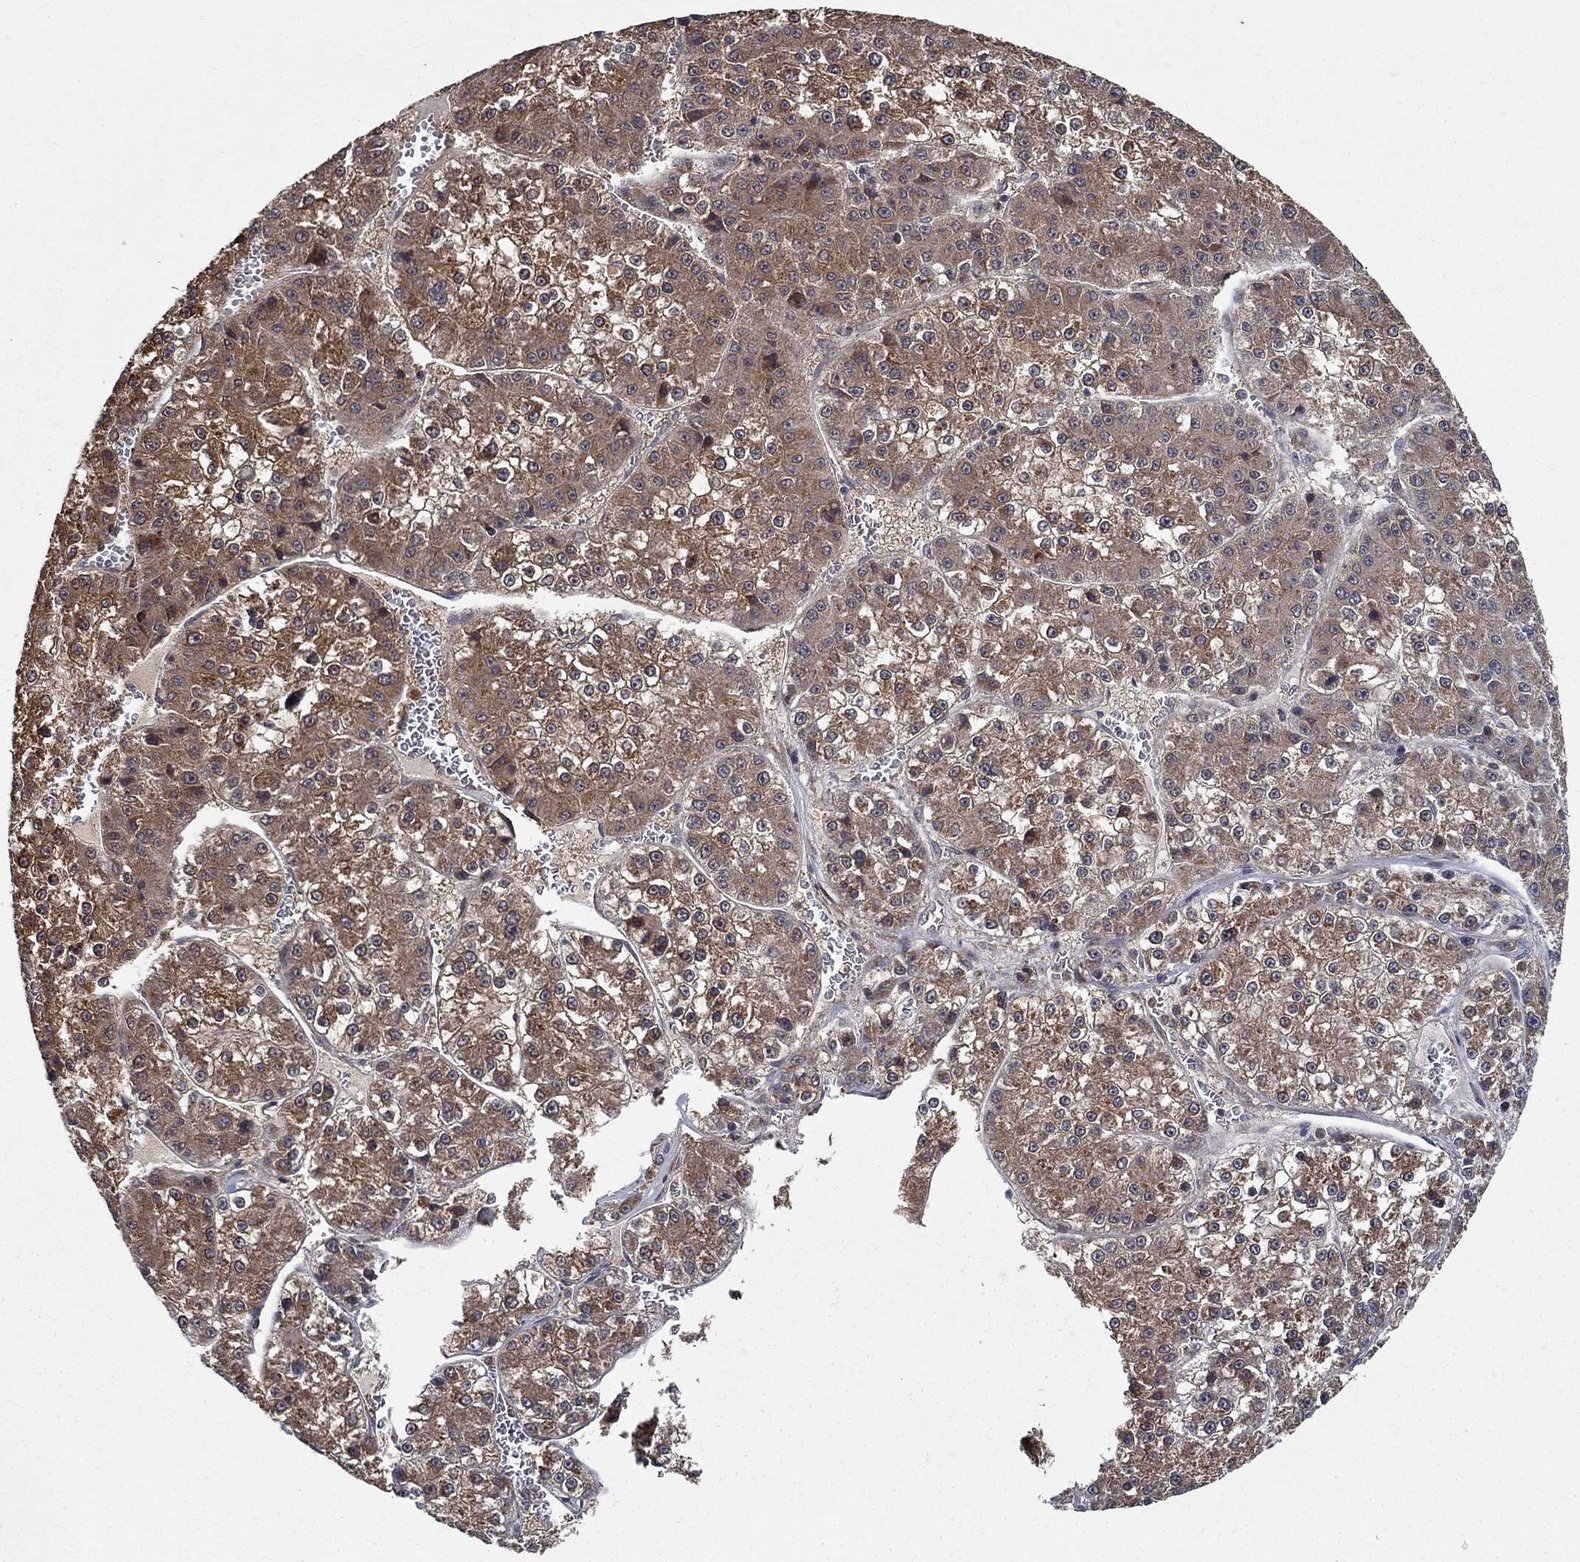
{"staining": {"intensity": "strong", "quantity": "25%-75%", "location": "cytoplasmic/membranous"}, "tissue": "liver cancer", "cell_type": "Tumor cells", "image_type": "cancer", "snomed": [{"axis": "morphology", "description": "Carcinoma, Hepatocellular, NOS"}, {"axis": "topography", "description": "Liver"}], "caption": "A photomicrograph of human hepatocellular carcinoma (liver) stained for a protein displays strong cytoplasmic/membranous brown staining in tumor cells.", "gene": "ZNF594", "patient": {"sex": "female", "age": 73}}